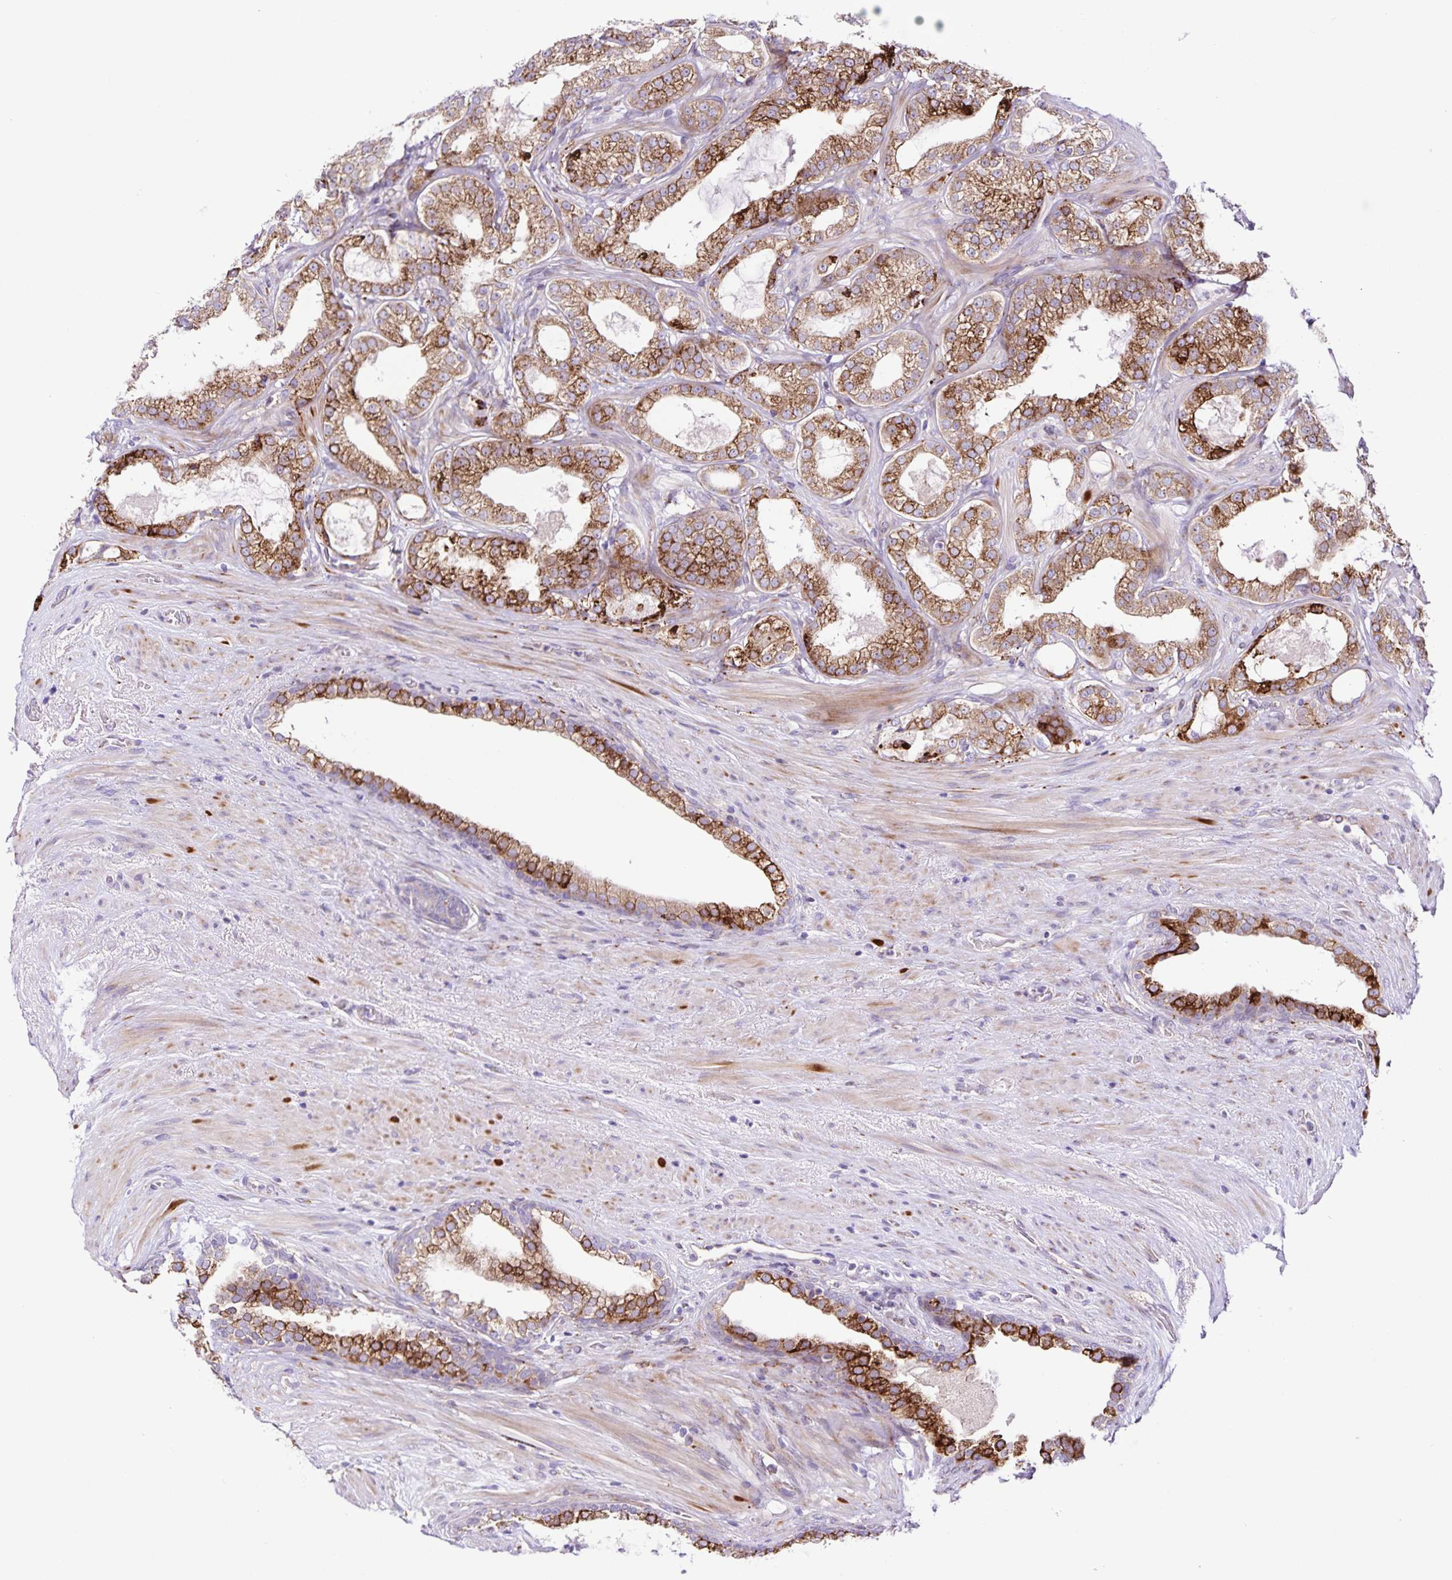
{"staining": {"intensity": "moderate", "quantity": ">75%", "location": "cytoplasmic/membranous"}, "tissue": "prostate cancer", "cell_type": "Tumor cells", "image_type": "cancer", "snomed": [{"axis": "morphology", "description": "Adenocarcinoma, High grade"}, {"axis": "topography", "description": "Prostate"}], "caption": "Immunohistochemical staining of human prostate cancer (adenocarcinoma (high-grade)) reveals medium levels of moderate cytoplasmic/membranous staining in about >75% of tumor cells.", "gene": "OSBPL5", "patient": {"sex": "male", "age": 65}}